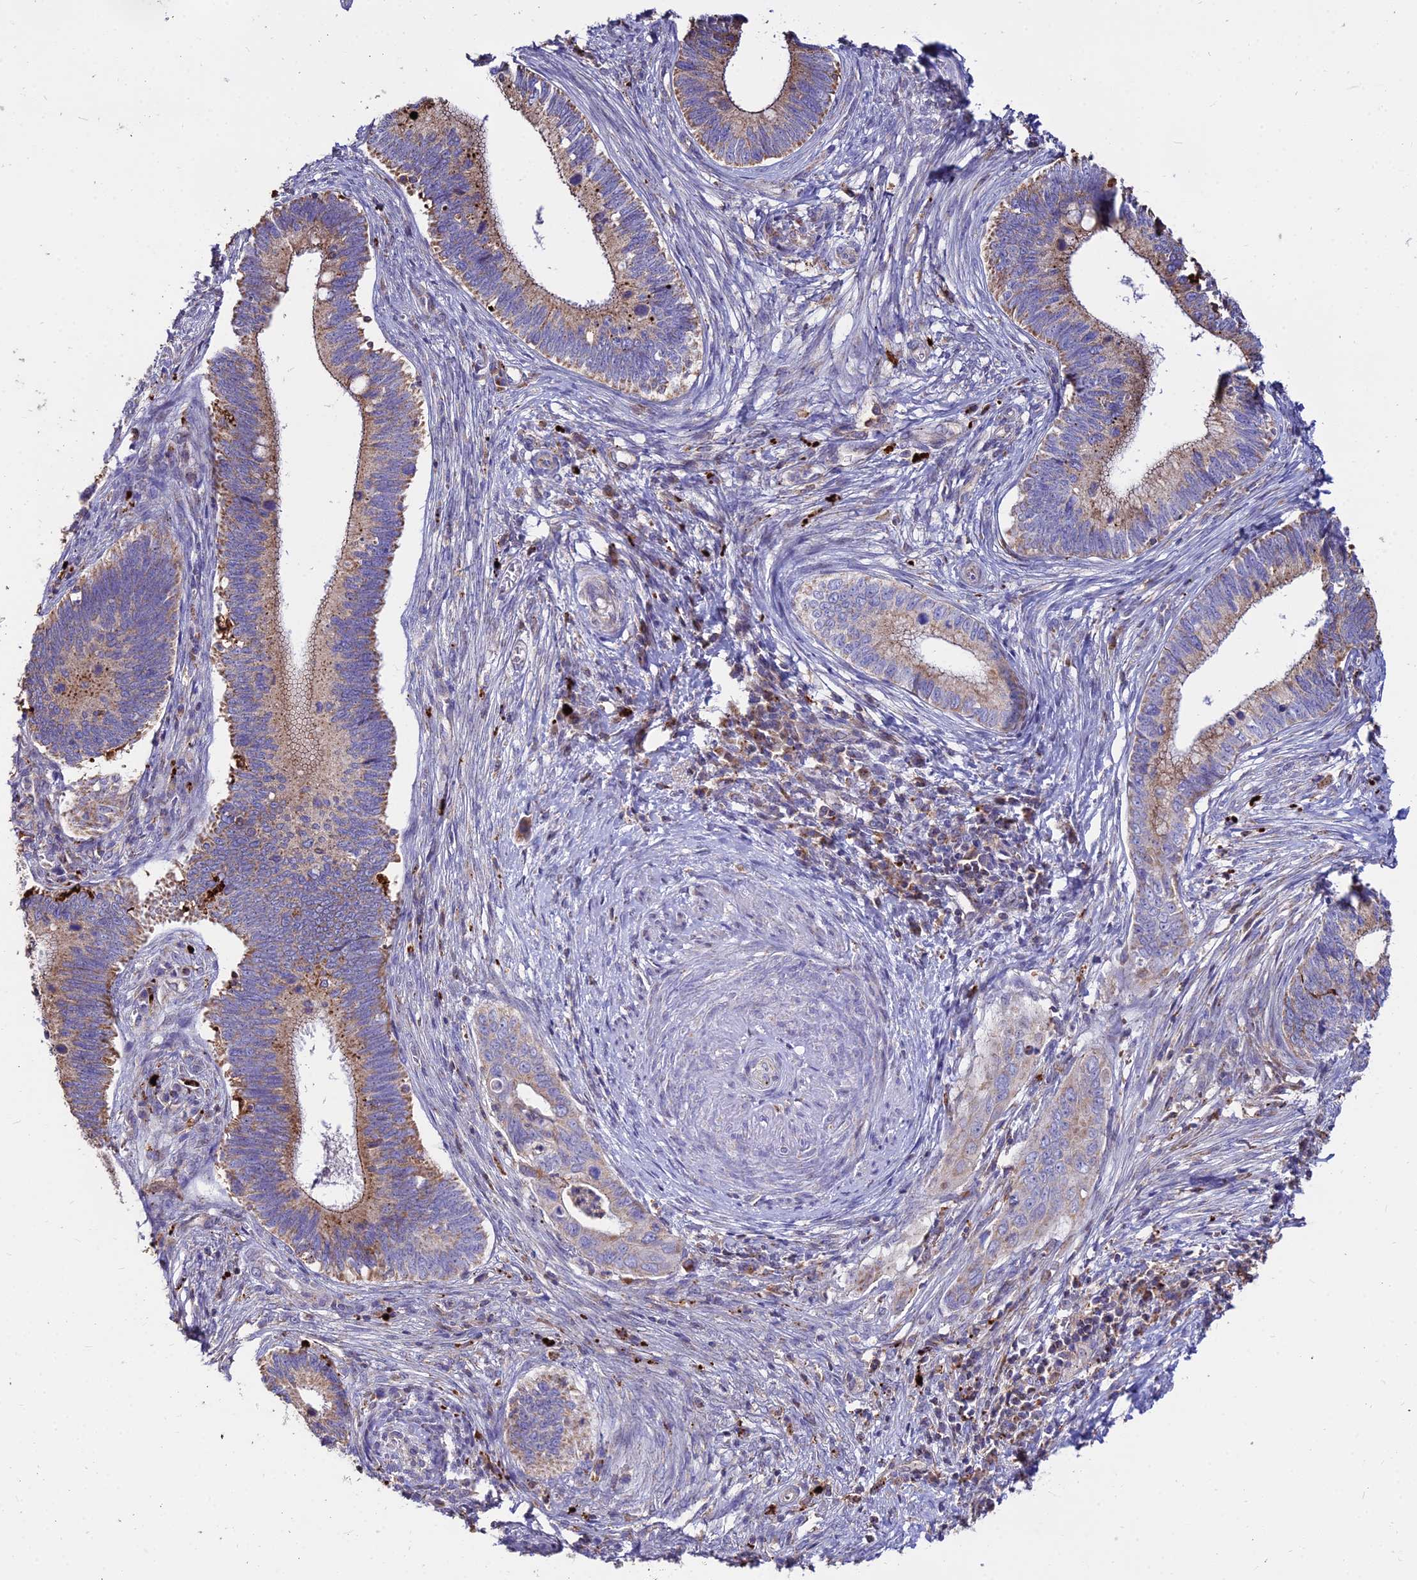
{"staining": {"intensity": "moderate", "quantity": "25%-75%", "location": "cytoplasmic/membranous"}, "tissue": "cervical cancer", "cell_type": "Tumor cells", "image_type": "cancer", "snomed": [{"axis": "morphology", "description": "Adenocarcinoma, NOS"}, {"axis": "topography", "description": "Cervix"}], "caption": "IHC histopathology image of neoplastic tissue: human cervical cancer stained using immunohistochemistry (IHC) demonstrates medium levels of moderate protein expression localized specifically in the cytoplasmic/membranous of tumor cells, appearing as a cytoplasmic/membranous brown color.", "gene": "PNLIPRP3", "patient": {"sex": "female", "age": 42}}